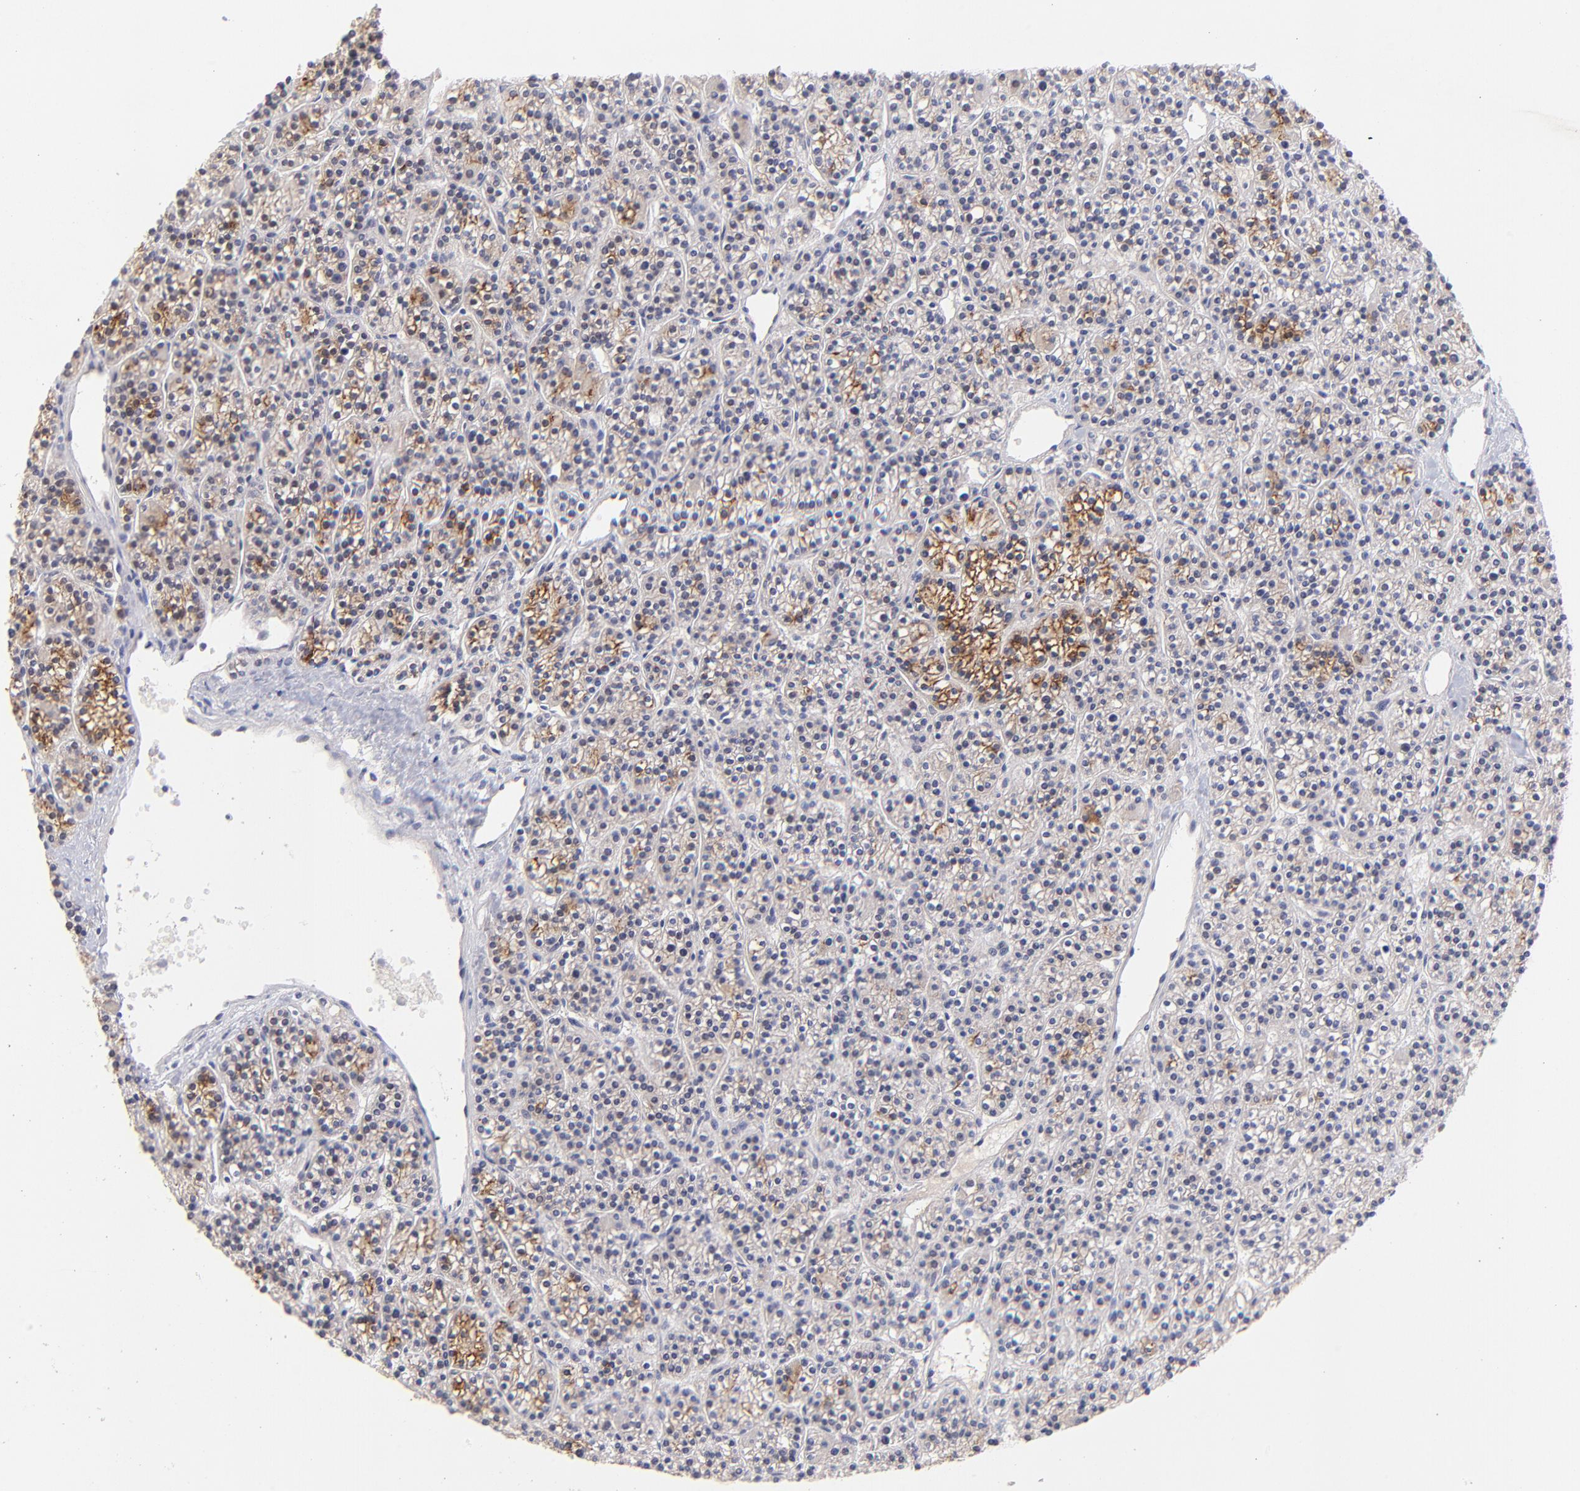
{"staining": {"intensity": "moderate", "quantity": "<25%", "location": "cytoplasmic/membranous"}, "tissue": "parathyroid gland", "cell_type": "Glandular cells", "image_type": "normal", "snomed": [{"axis": "morphology", "description": "Normal tissue, NOS"}, {"axis": "topography", "description": "Parathyroid gland"}], "caption": "Immunohistochemistry (IHC) (DAB (3,3'-diaminobenzidine)) staining of benign parathyroid gland demonstrates moderate cytoplasmic/membranous protein positivity in approximately <25% of glandular cells.", "gene": "ZNF155", "patient": {"sex": "female", "age": 50}}